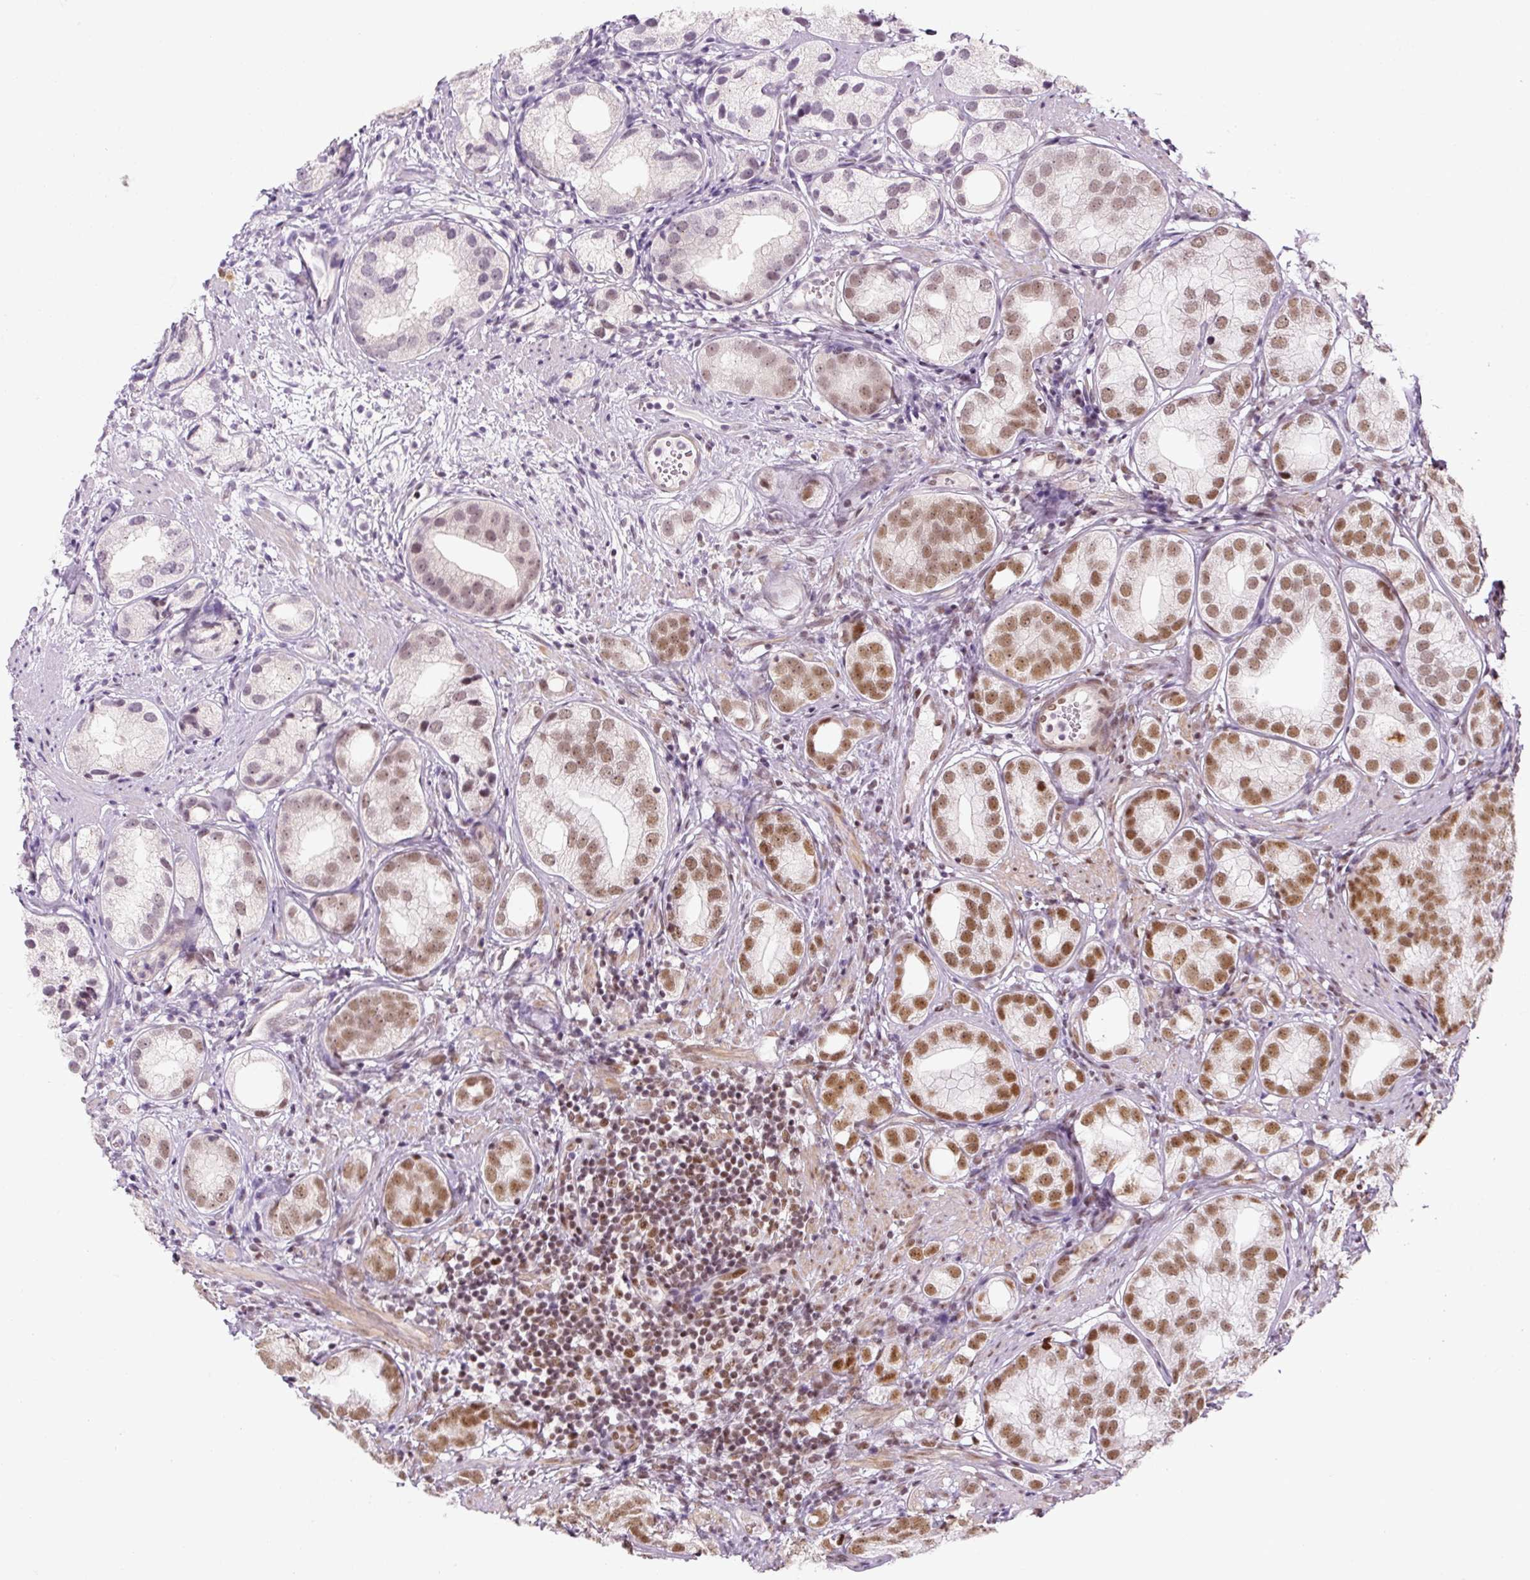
{"staining": {"intensity": "strong", "quantity": ">75%", "location": "nuclear"}, "tissue": "prostate cancer", "cell_type": "Tumor cells", "image_type": "cancer", "snomed": [{"axis": "morphology", "description": "Adenocarcinoma, High grade"}, {"axis": "topography", "description": "Prostate"}], "caption": "The micrograph displays immunohistochemical staining of prostate cancer (adenocarcinoma (high-grade)). There is strong nuclear staining is appreciated in about >75% of tumor cells.", "gene": "U2AF2", "patient": {"sex": "male", "age": 82}}